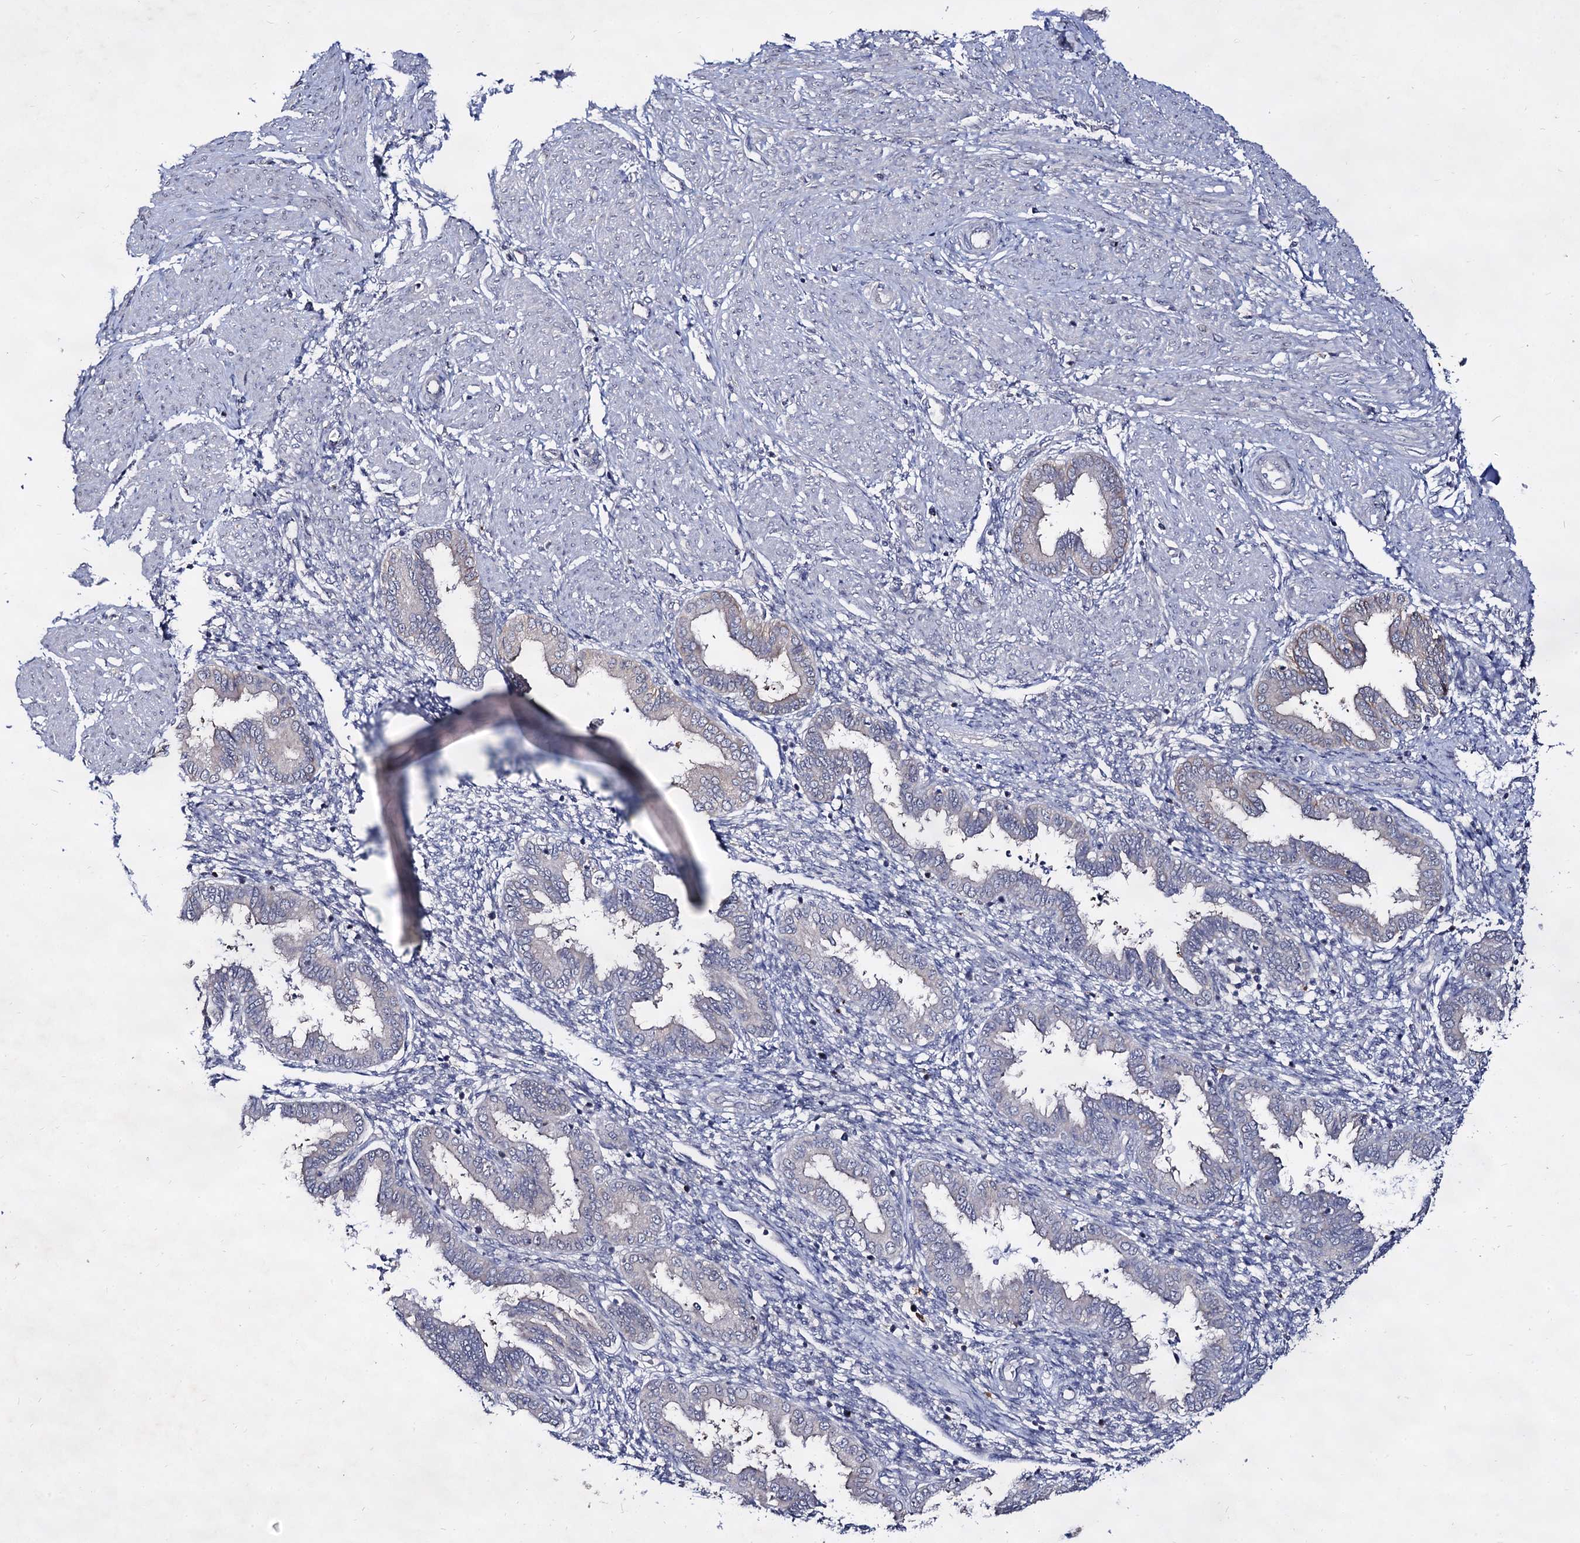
{"staining": {"intensity": "negative", "quantity": "none", "location": "none"}, "tissue": "endometrium", "cell_type": "Cells in endometrial stroma", "image_type": "normal", "snomed": [{"axis": "morphology", "description": "Normal tissue, NOS"}, {"axis": "topography", "description": "Endometrium"}], "caption": "This micrograph is of unremarkable endometrium stained with IHC to label a protein in brown with the nuclei are counter-stained blue. There is no staining in cells in endometrial stroma.", "gene": "ARFIP2", "patient": {"sex": "female", "age": 33}}